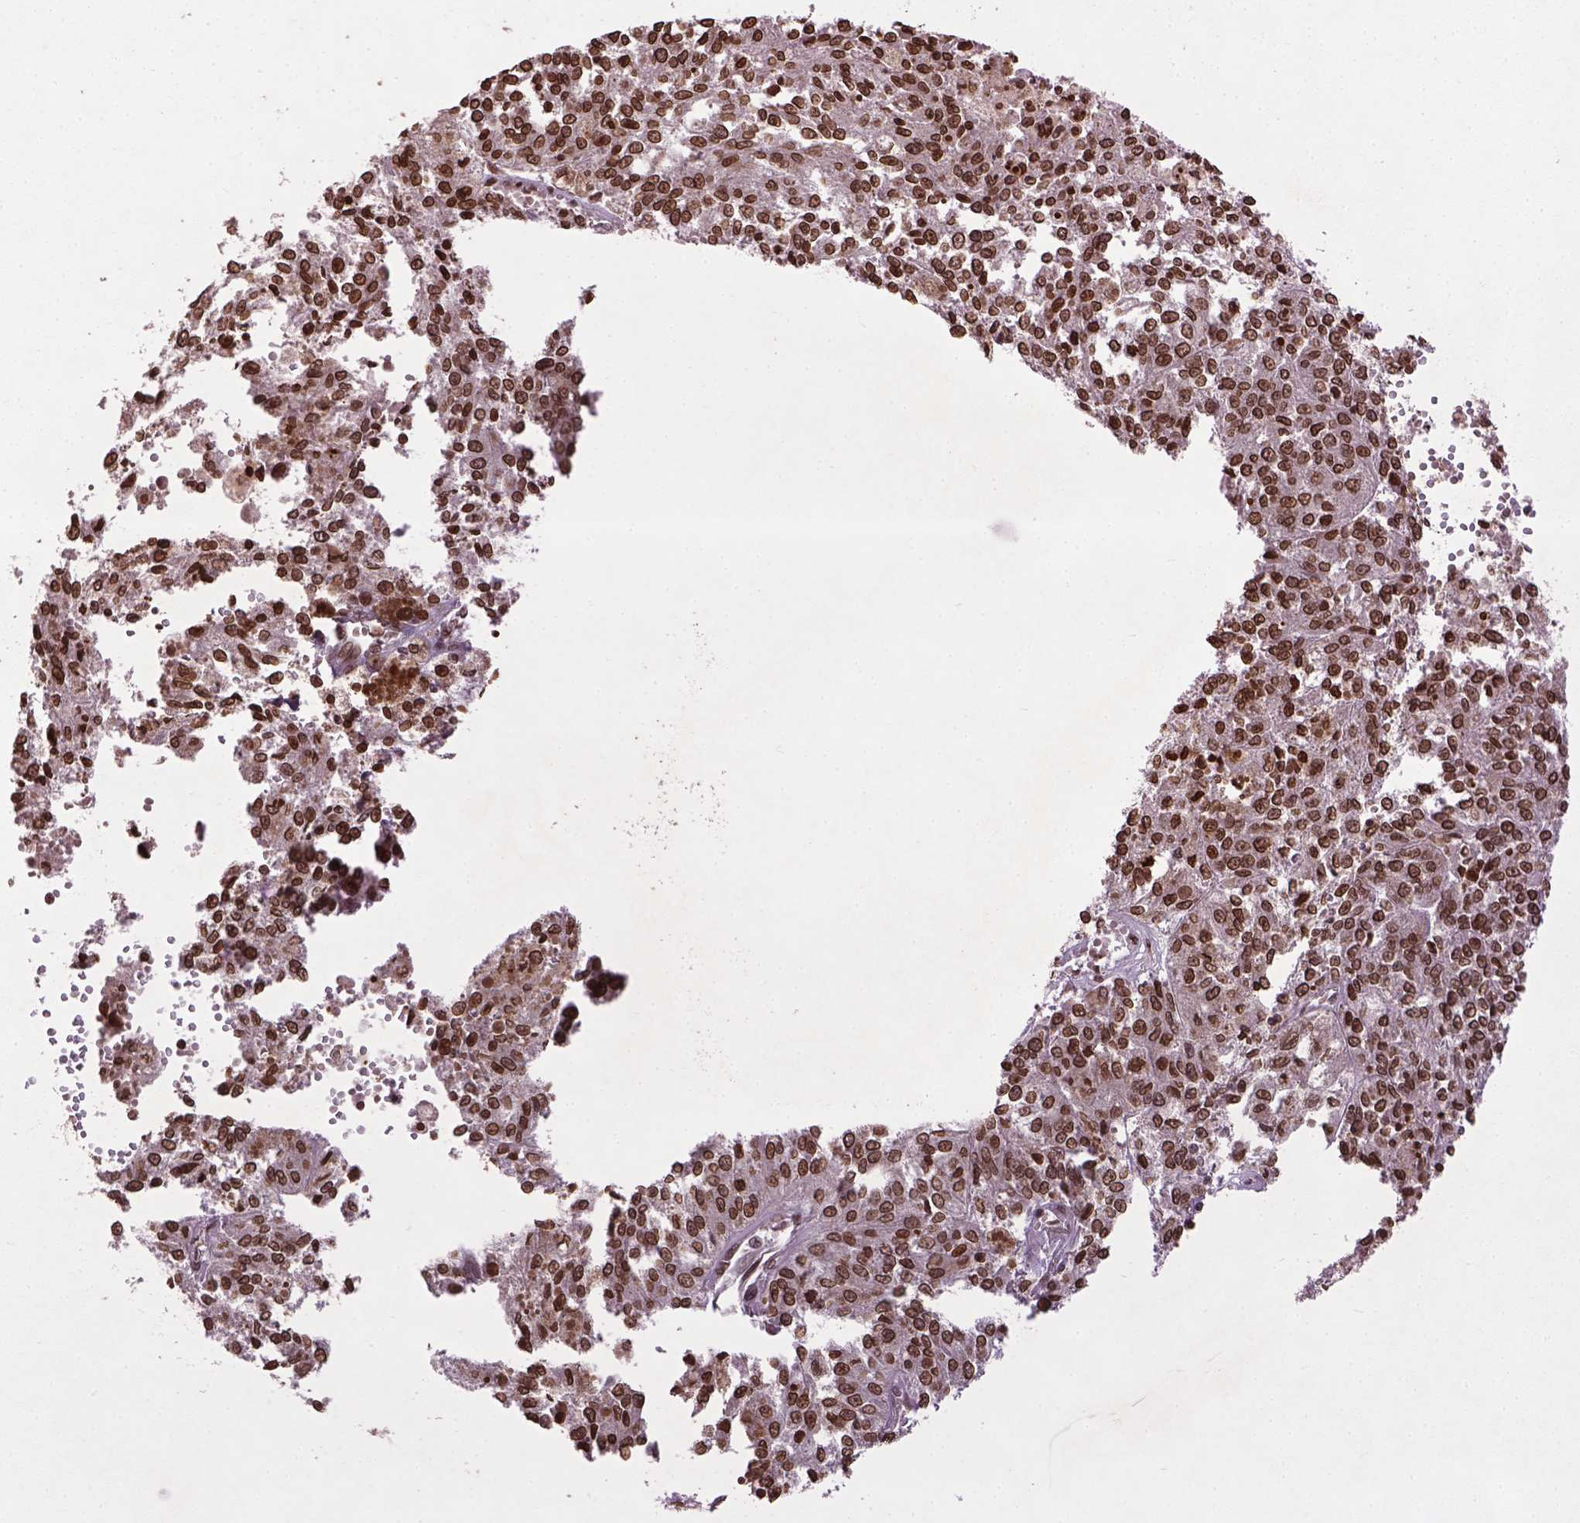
{"staining": {"intensity": "strong", "quantity": ">75%", "location": "nuclear"}, "tissue": "melanoma", "cell_type": "Tumor cells", "image_type": "cancer", "snomed": [{"axis": "morphology", "description": "Malignant melanoma, Metastatic site"}, {"axis": "topography", "description": "Lymph node"}], "caption": "The histopathology image demonstrates staining of malignant melanoma (metastatic site), revealing strong nuclear protein staining (brown color) within tumor cells.", "gene": "BANF1", "patient": {"sex": "female", "age": 64}}